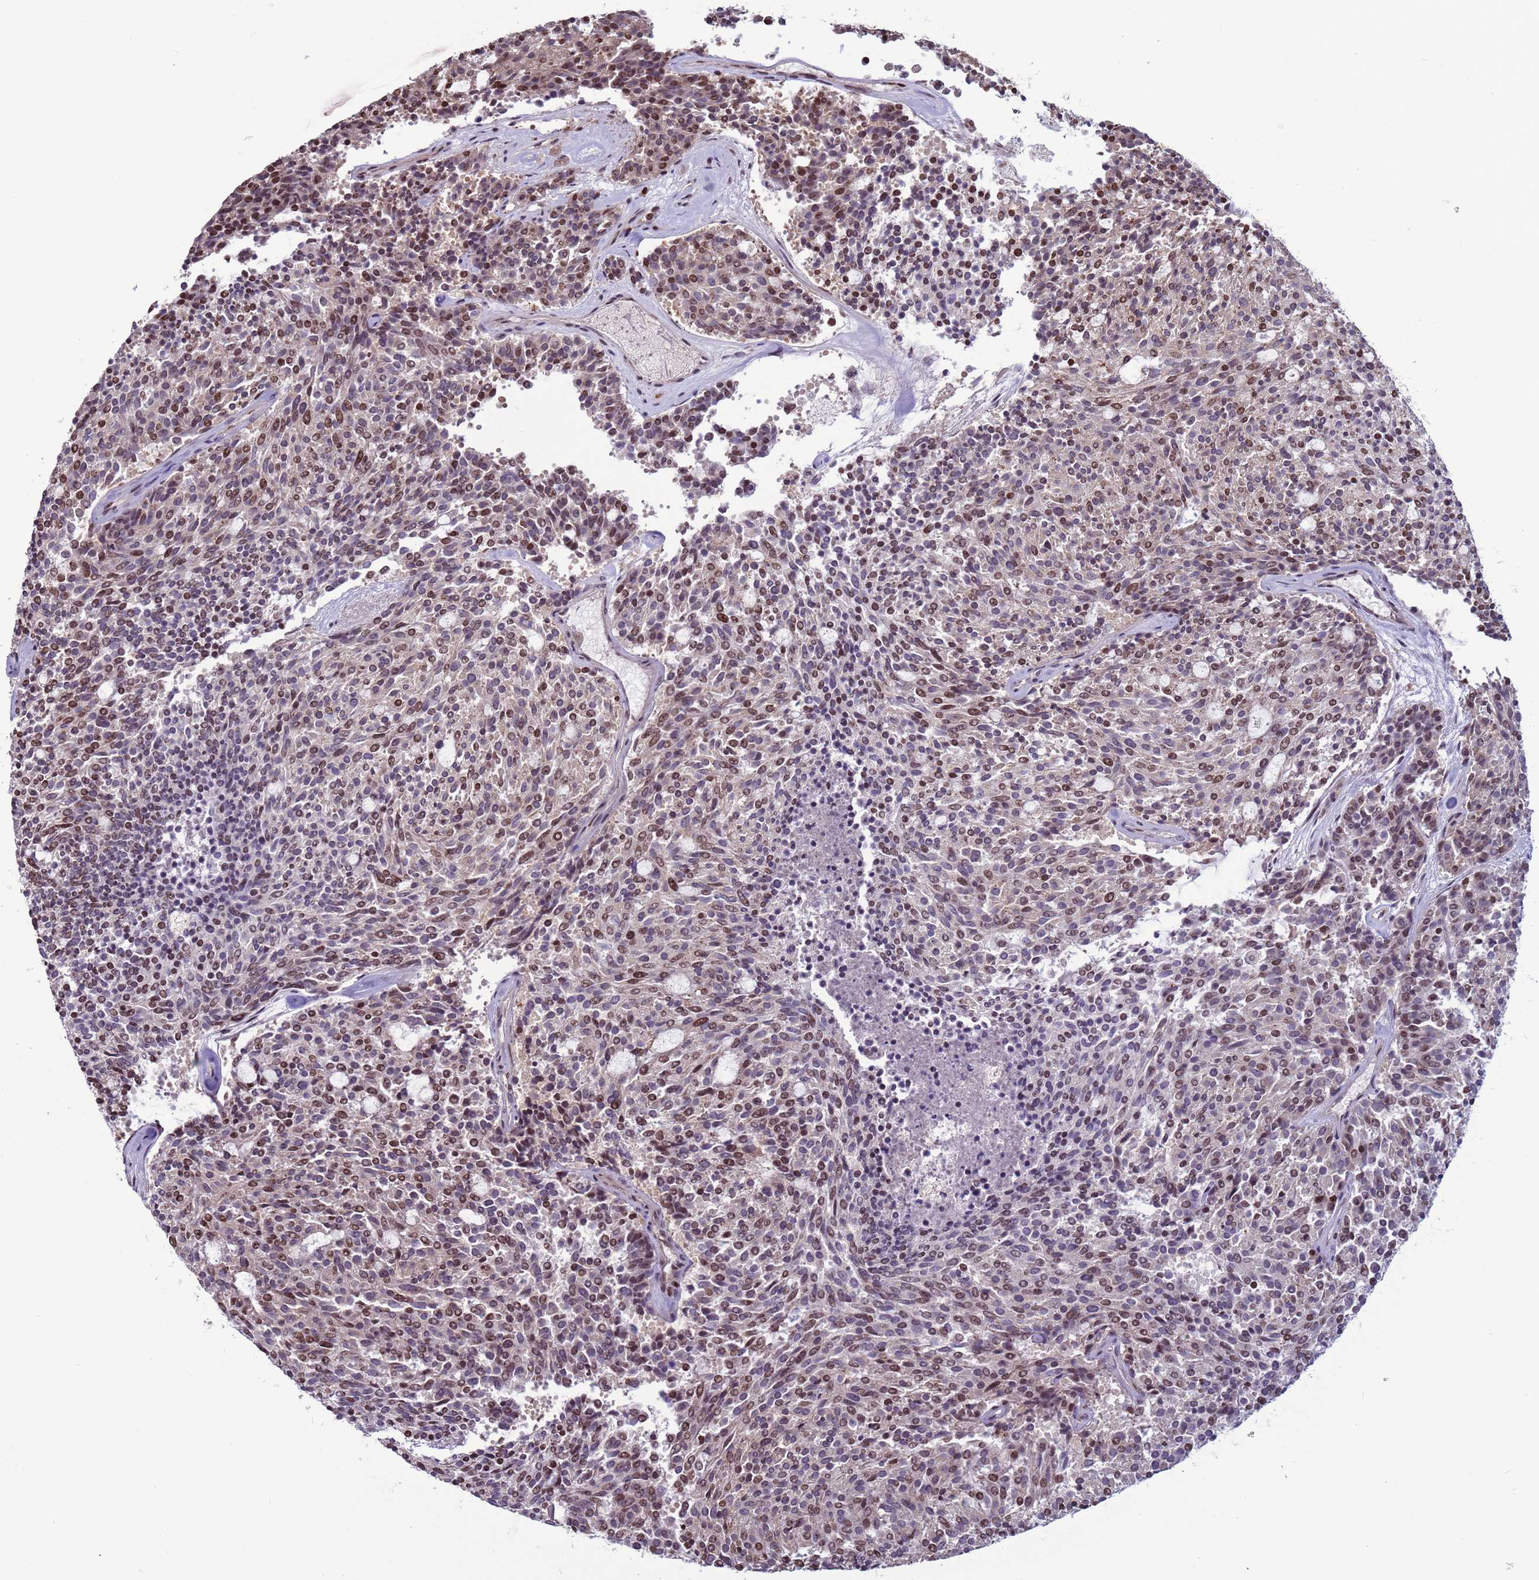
{"staining": {"intensity": "moderate", "quantity": "25%-75%", "location": "nuclear"}, "tissue": "carcinoid", "cell_type": "Tumor cells", "image_type": "cancer", "snomed": [{"axis": "morphology", "description": "Carcinoid, malignant, NOS"}, {"axis": "topography", "description": "Pancreas"}], "caption": "Malignant carcinoid stained with DAB immunohistochemistry reveals medium levels of moderate nuclear positivity in approximately 25%-75% of tumor cells.", "gene": "HGH1", "patient": {"sex": "female", "age": 54}}